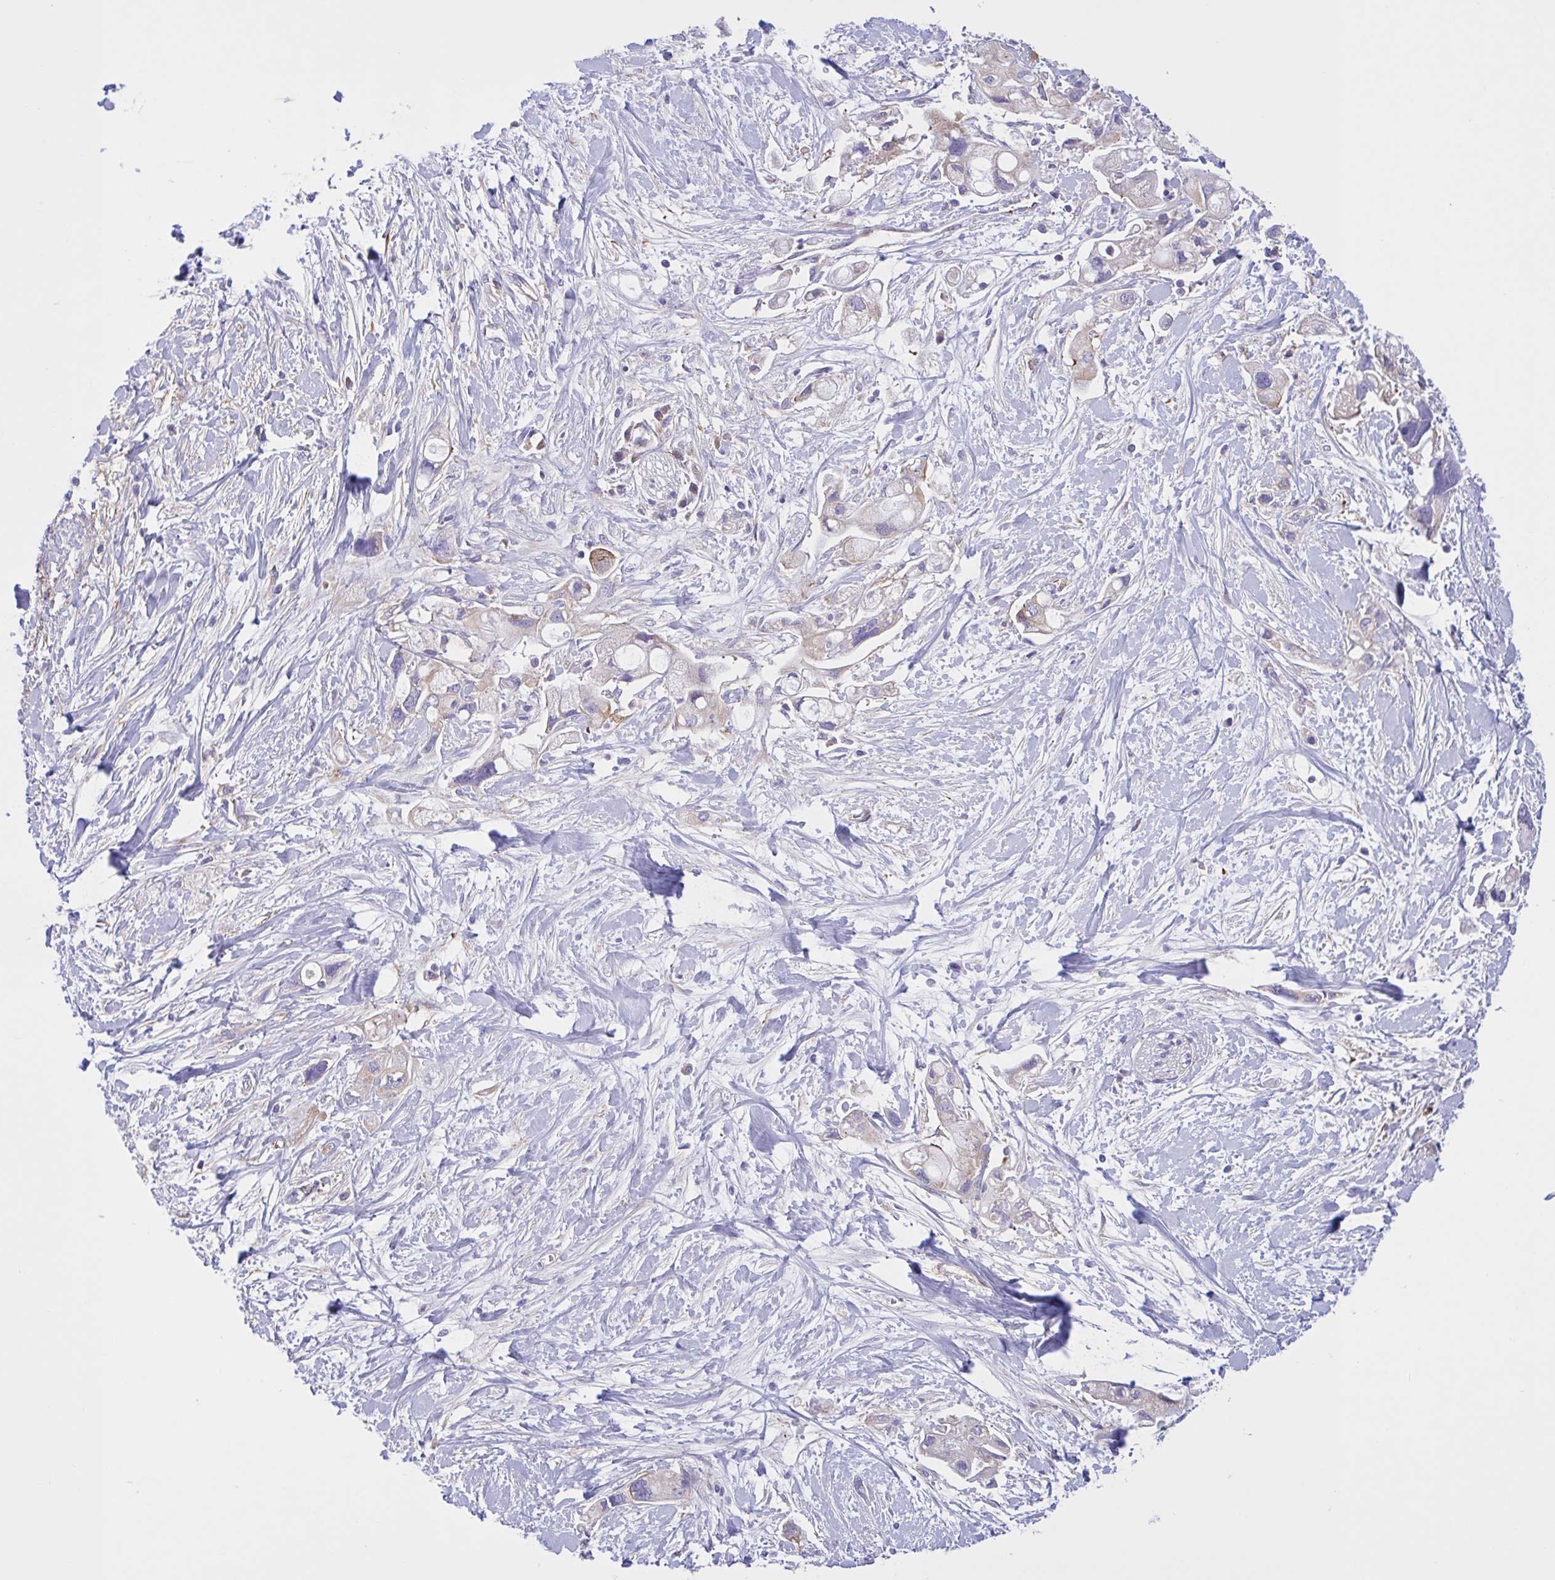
{"staining": {"intensity": "moderate", "quantity": "<25%", "location": "cytoplasmic/membranous"}, "tissue": "pancreatic cancer", "cell_type": "Tumor cells", "image_type": "cancer", "snomed": [{"axis": "morphology", "description": "Adenocarcinoma, NOS"}, {"axis": "topography", "description": "Pancreas"}], "caption": "About <25% of tumor cells in adenocarcinoma (pancreatic) demonstrate moderate cytoplasmic/membranous protein staining as visualized by brown immunohistochemical staining.", "gene": "OR51M1", "patient": {"sex": "female", "age": 56}}